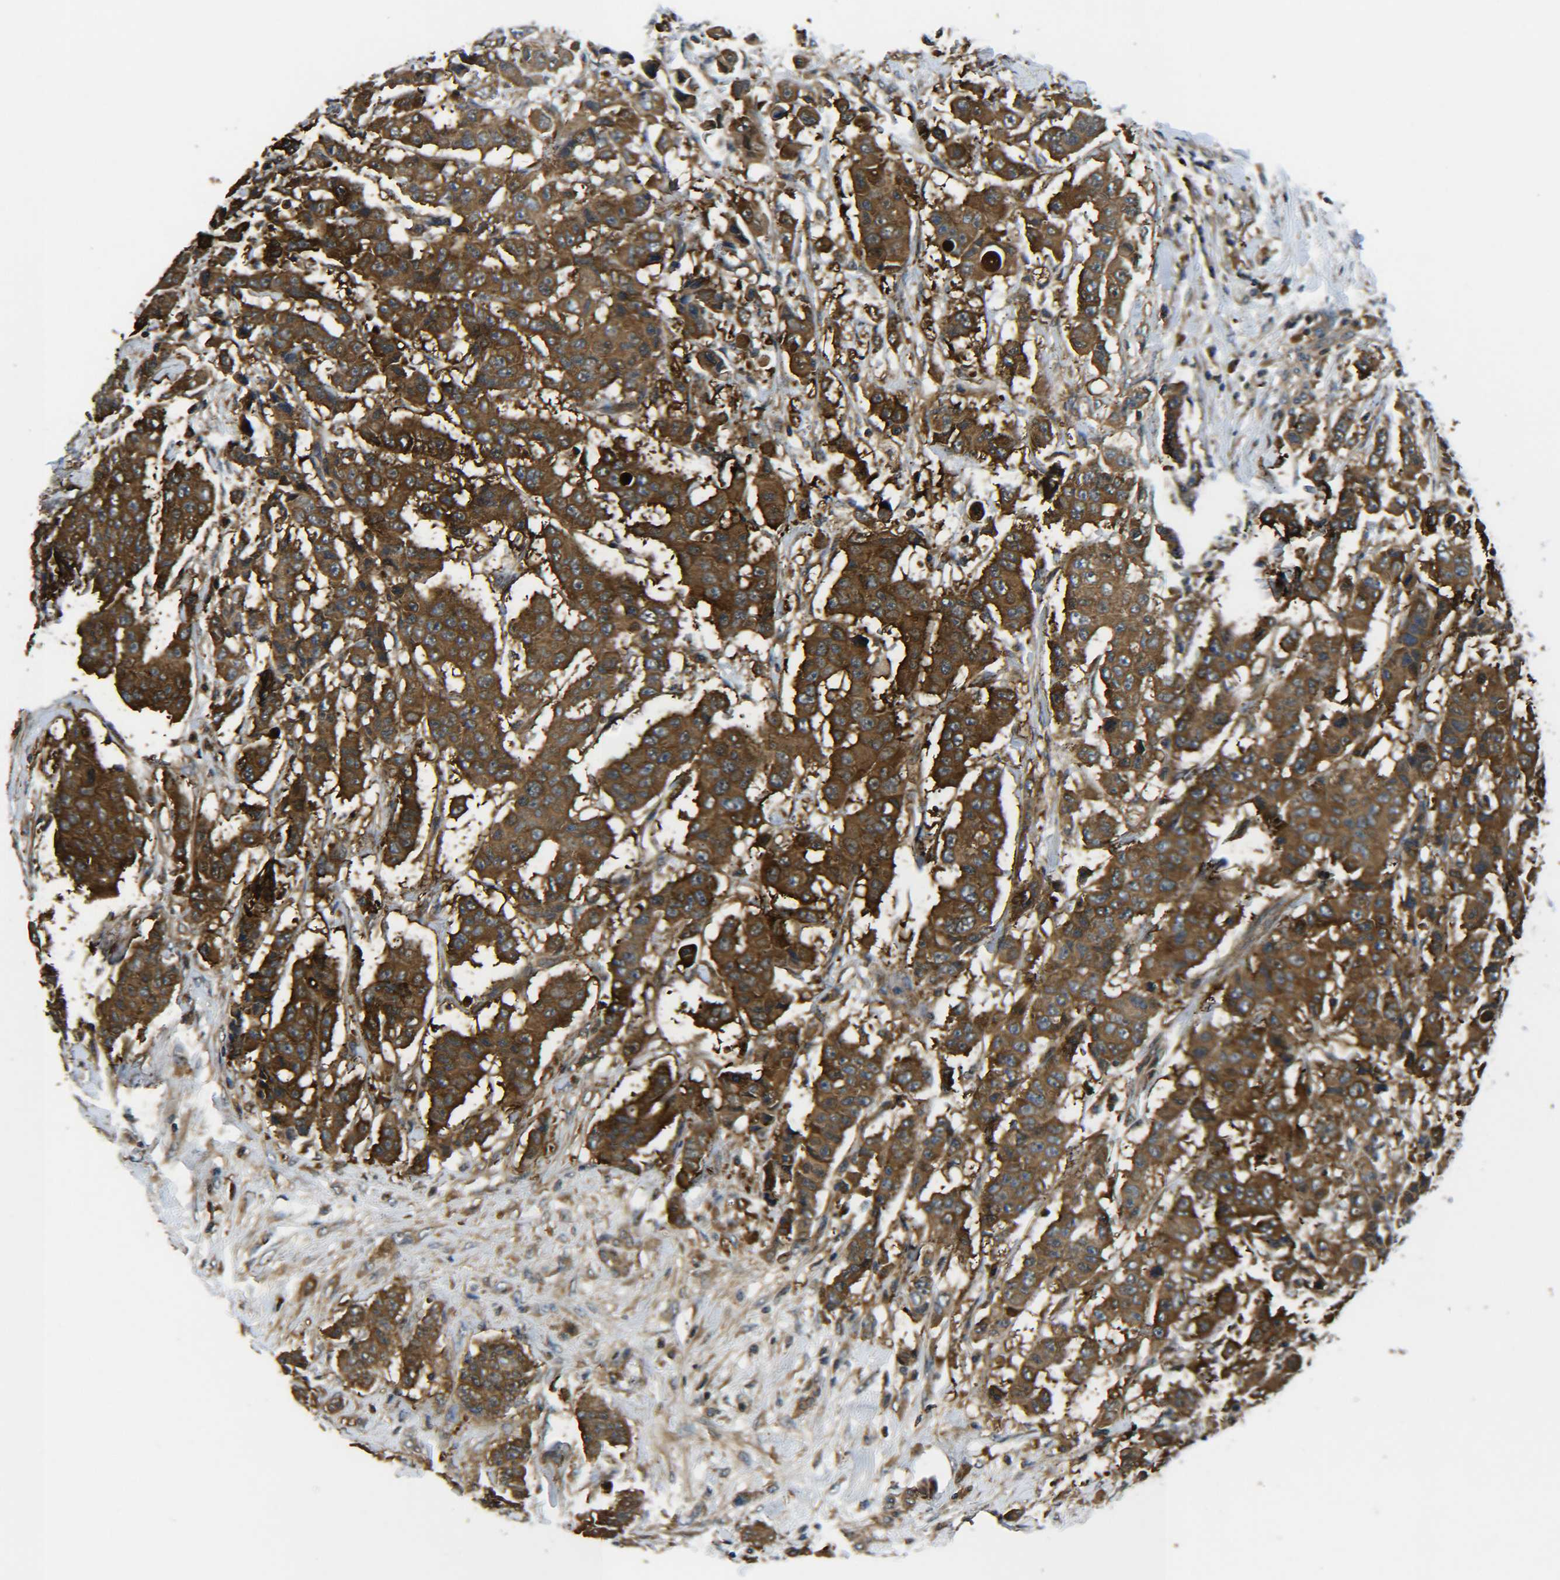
{"staining": {"intensity": "strong", "quantity": ">75%", "location": "cytoplasmic/membranous"}, "tissue": "breast cancer", "cell_type": "Tumor cells", "image_type": "cancer", "snomed": [{"axis": "morphology", "description": "Duct carcinoma"}, {"axis": "topography", "description": "Breast"}], "caption": "Immunohistochemistry (IHC) (DAB (3,3'-diaminobenzidine)) staining of human breast intraductal carcinoma shows strong cytoplasmic/membranous protein positivity in about >75% of tumor cells.", "gene": "PREB", "patient": {"sex": "female", "age": 40}}